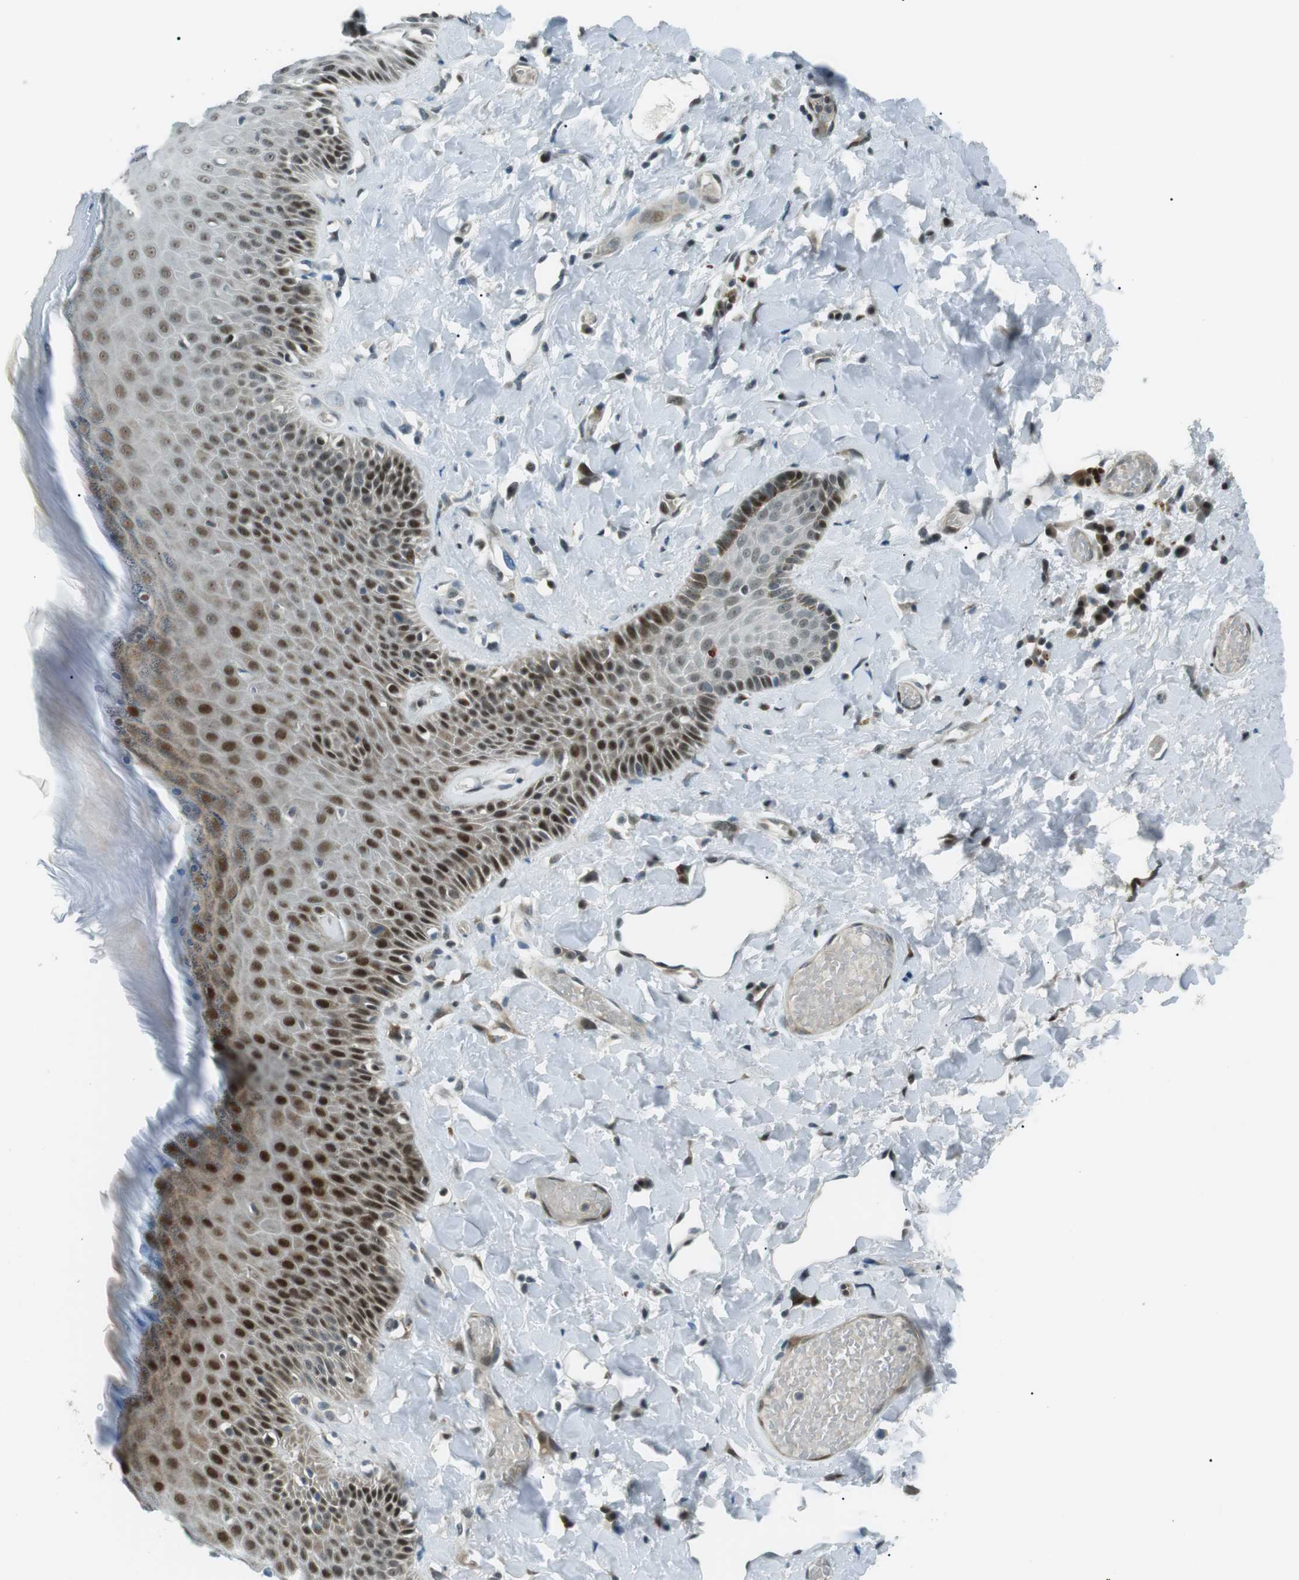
{"staining": {"intensity": "strong", "quantity": ">75%", "location": "nuclear"}, "tissue": "skin", "cell_type": "Epidermal cells", "image_type": "normal", "snomed": [{"axis": "morphology", "description": "Normal tissue, NOS"}, {"axis": "topography", "description": "Anal"}], "caption": "A micrograph showing strong nuclear expression in approximately >75% of epidermal cells in unremarkable skin, as visualized by brown immunohistochemical staining.", "gene": "PJA1", "patient": {"sex": "male", "age": 69}}